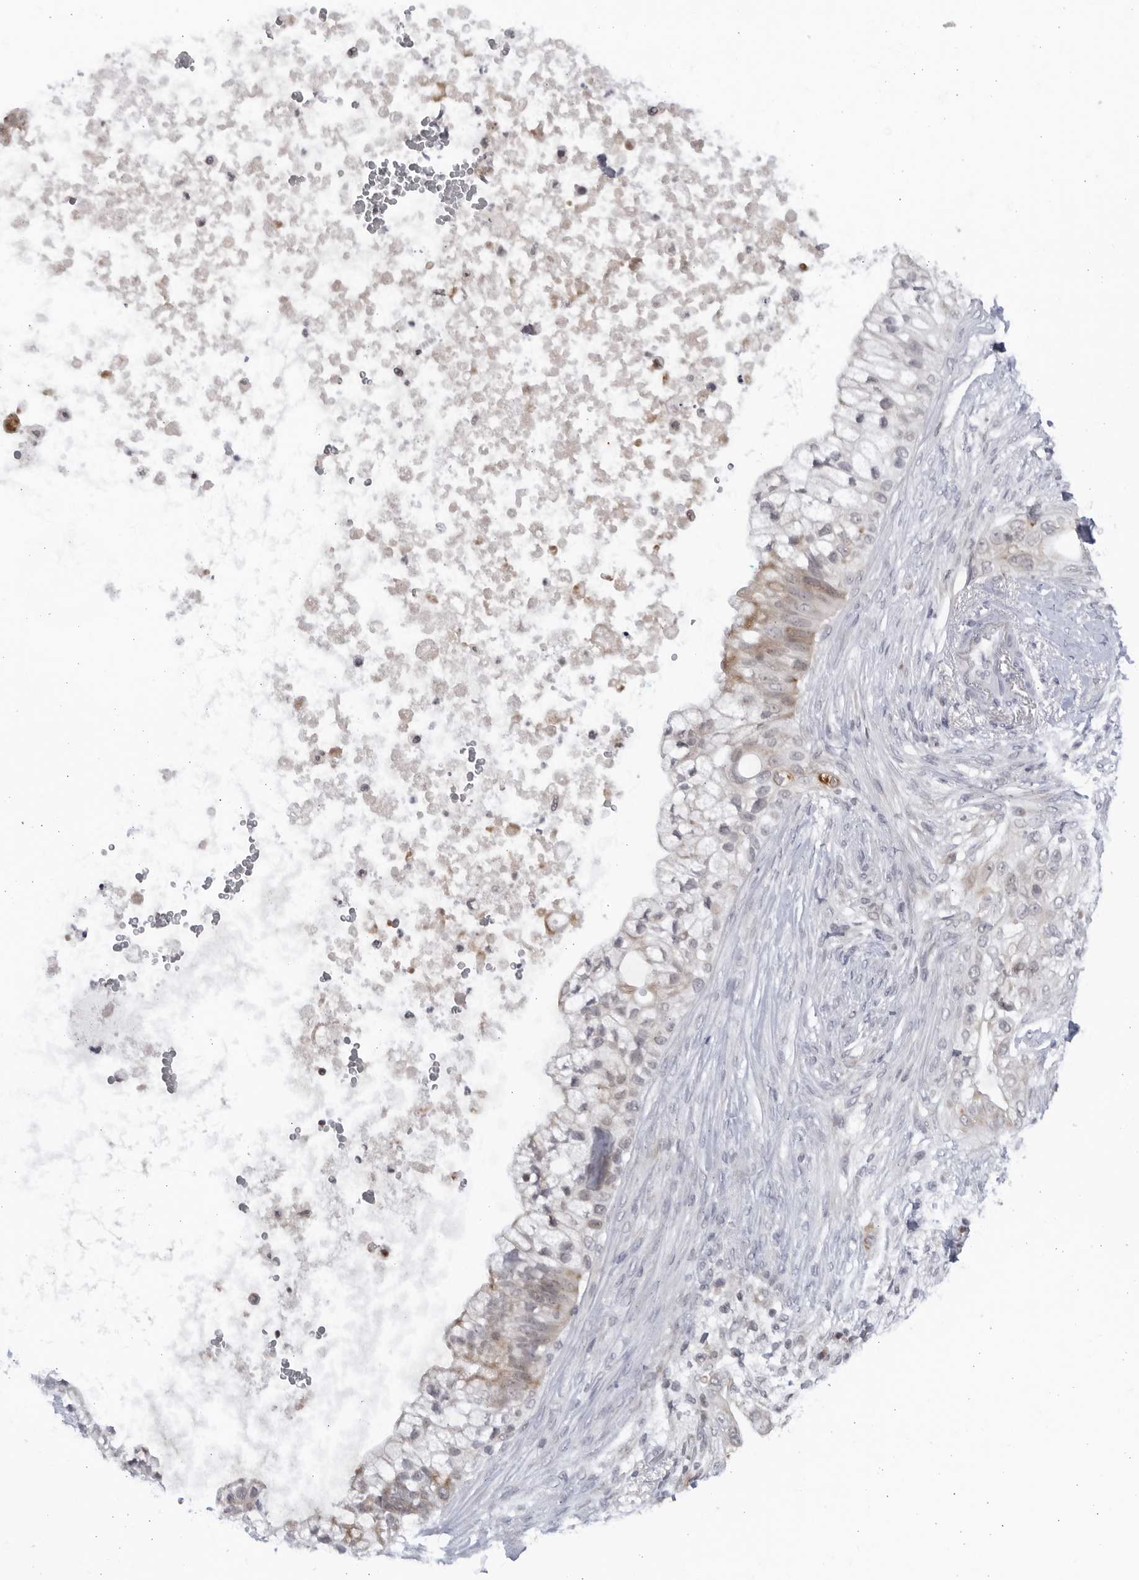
{"staining": {"intensity": "moderate", "quantity": "25%-75%", "location": "cytoplasmic/membranous"}, "tissue": "pancreatic cancer", "cell_type": "Tumor cells", "image_type": "cancer", "snomed": [{"axis": "morphology", "description": "Adenocarcinoma, NOS"}, {"axis": "topography", "description": "Pancreas"}], "caption": "Tumor cells demonstrate medium levels of moderate cytoplasmic/membranous staining in approximately 25%-75% of cells in pancreatic cancer (adenocarcinoma).", "gene": "SLC25A22", "patient": {"sex": "male", "age": 53}}